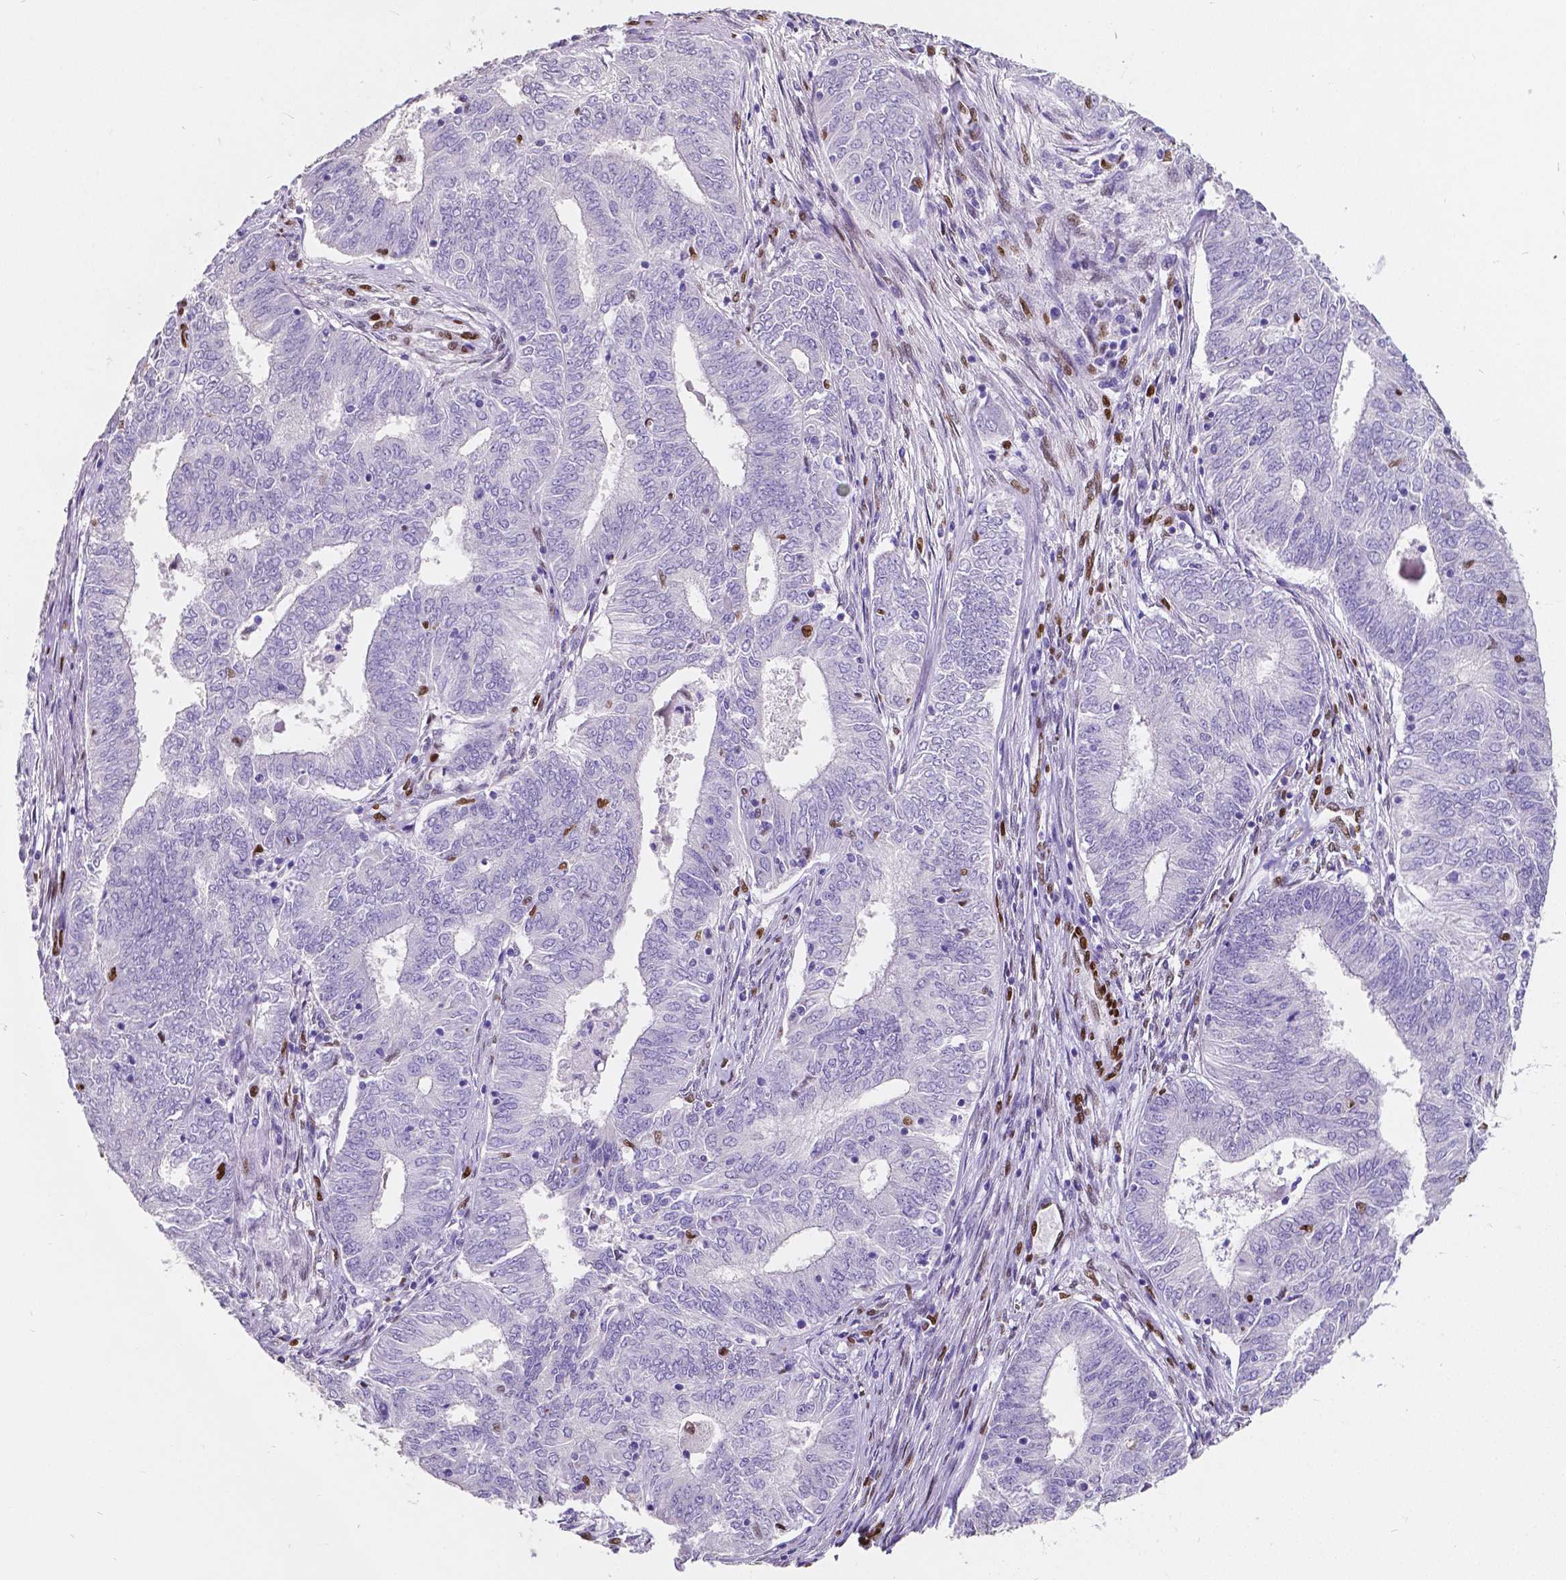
{"staining": {"intensity": "negative", "quantity": "none", "location": "none"}, "tissue": "endometrial cancer", "cell_type": "Tumor cells", "image_type": "cancer", "snomed": [{"axis": "morphology", "description": "Adenocarcinoma, NOS"}, {"axis": "topography", "description": "Endometrium"}], "caption": "A histopathology image of human endometrial cancer is negative for staining in tumor cells.", "gene": "MEF2C", "patient": {"sex": "female", "age": 62}}